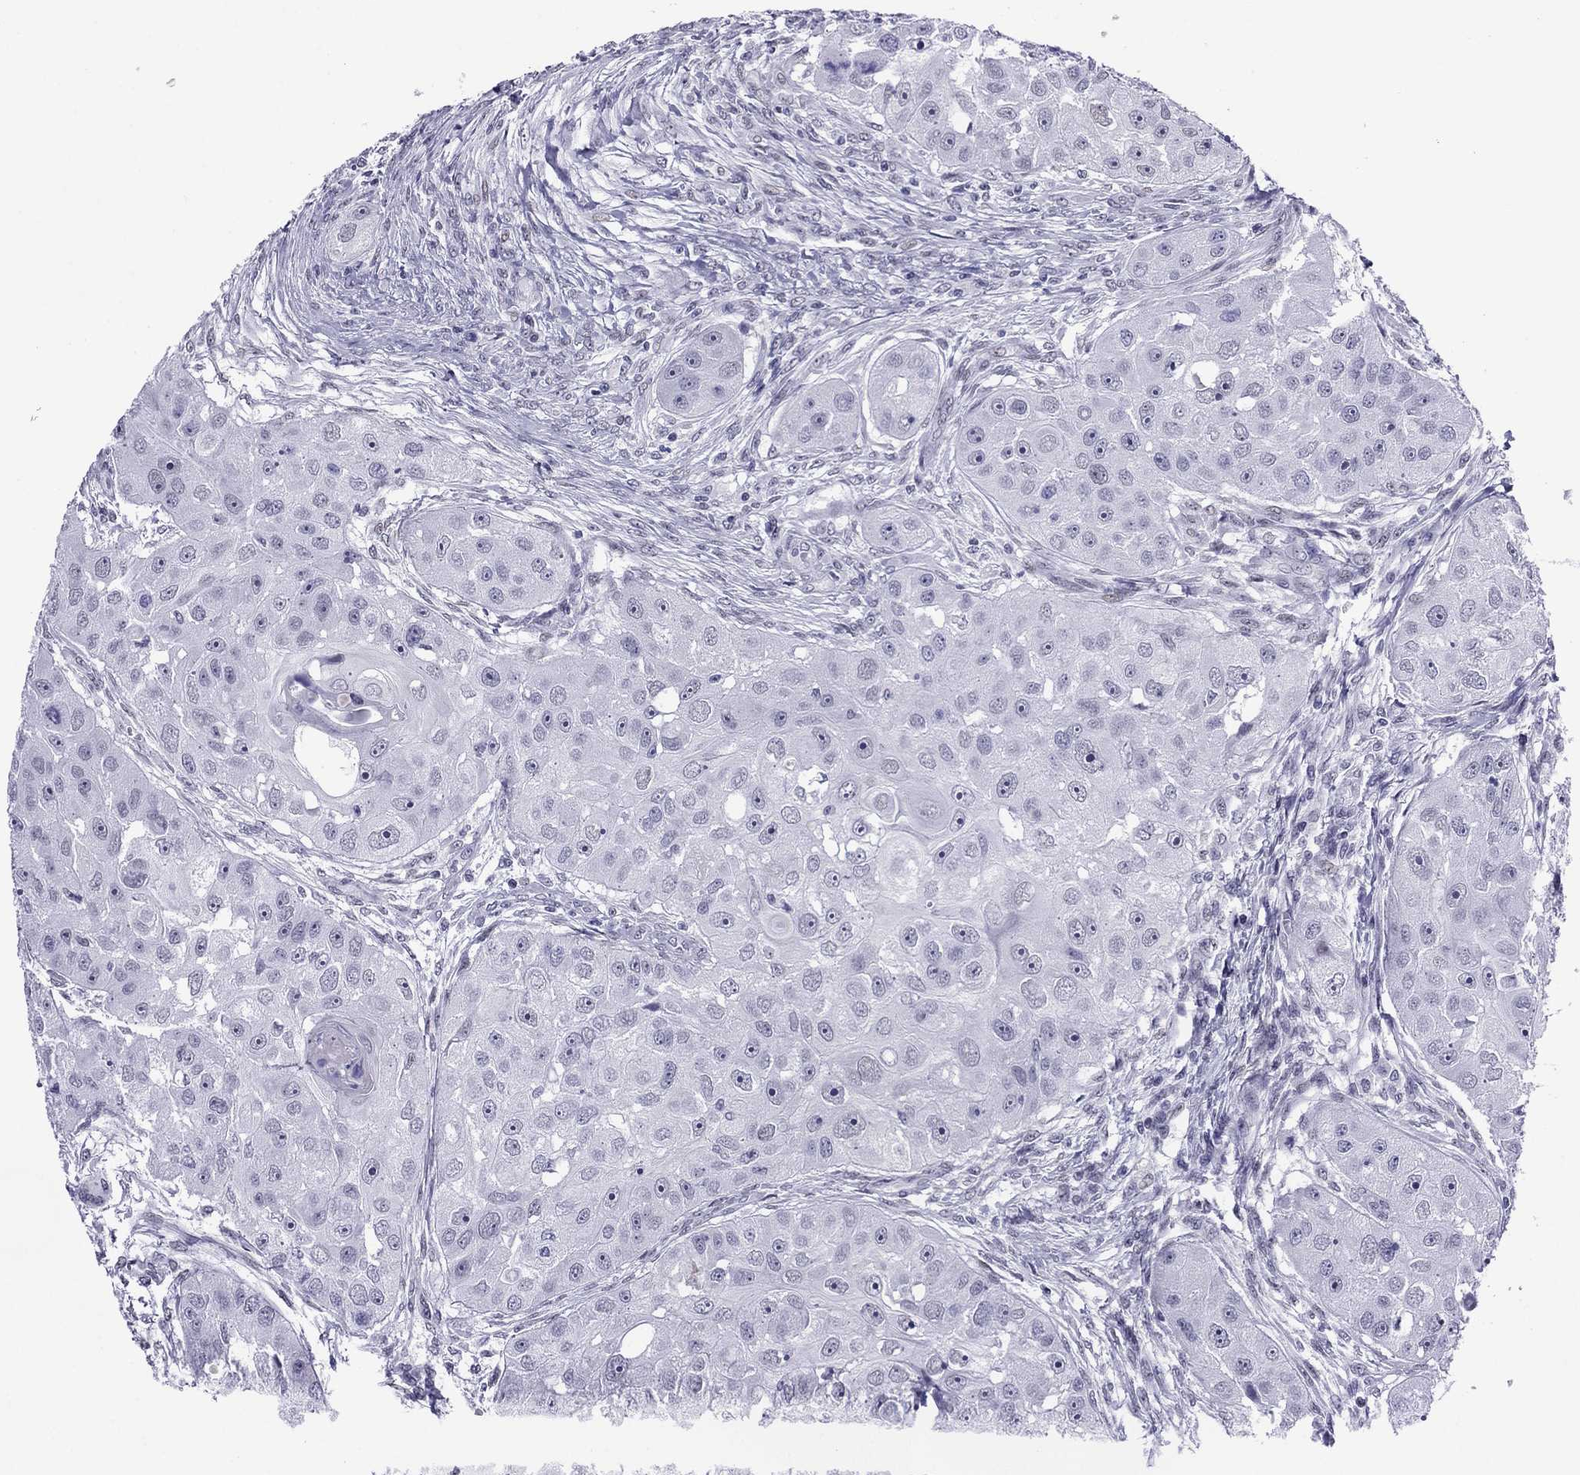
{"staining": {"intensity": "negative", "quantity": "none", "location": "none"}, "tissue": "head and neck cancer", "cell_type": "Tumor cells", "image_type": "cancer", "snomed": [{"axis": "morphology", "description": "Squamous cell carcinoma, NOS"}, {"axis": "topography", "description": "Head-Neck"}], "caption": "Histopathology image shows no significant protein positivity in tumor cells of head and neck cancer (squamous cell carcinoma).", "gene": "ZNF646", "patient": {"sex": "male", "age": 51}}